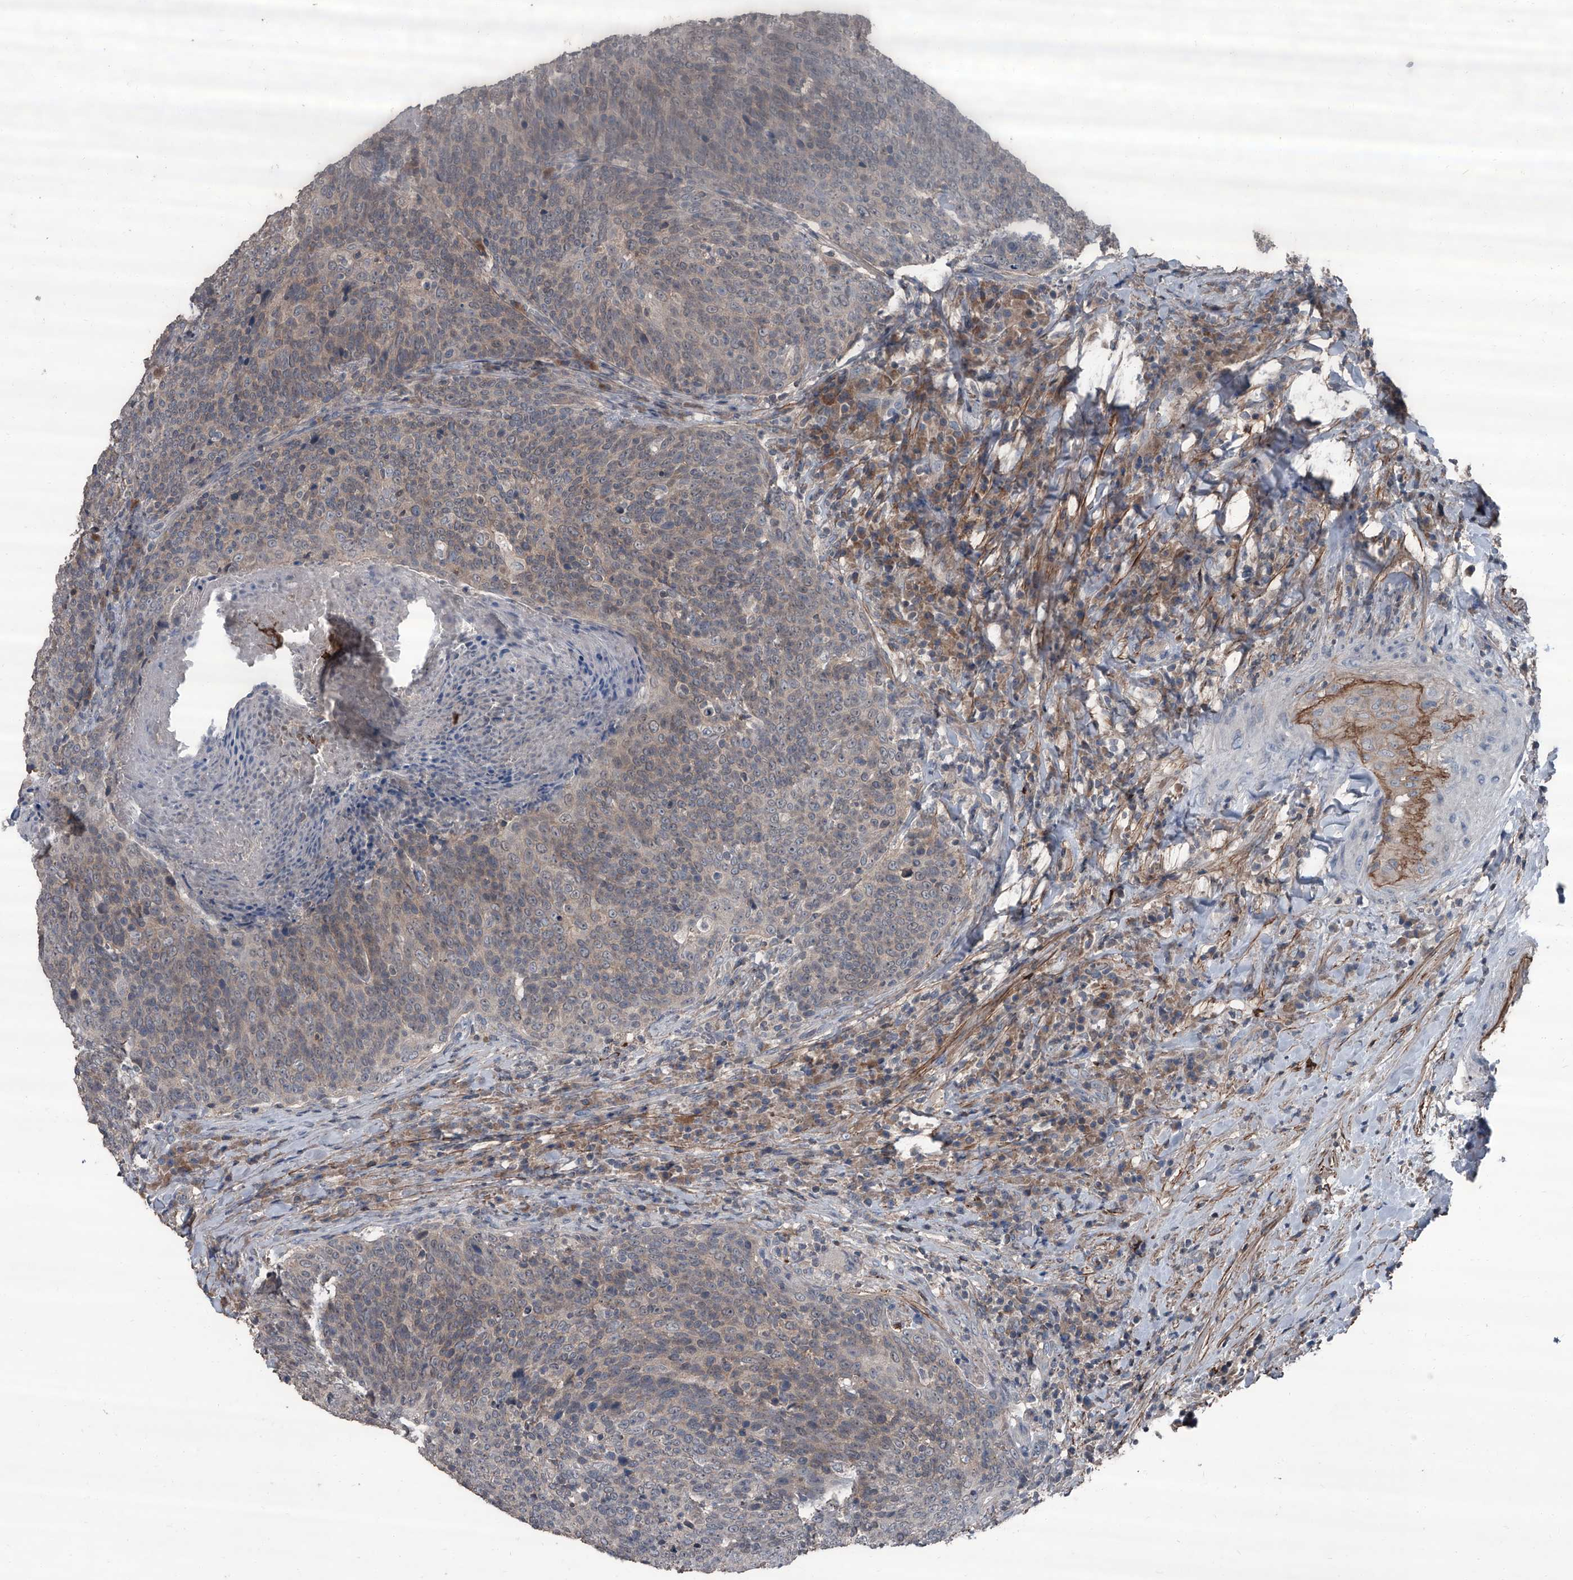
{"staining": {"intensity": "weak", "quantity": "25%-75%", "location": "cytoplasmic/membranous,nuclear"}, "tissue": "head and neck cancer", "cell_type": "Tumor cells", "image_type": "cancer", "snomed": [{"axis": "morphology", "description": "Squamous cell carcinoma, NOS"}, {"axis": "morphology", "description": "Squamous cell carcinoma, metastatic, NOS"}, {"axis": "topography", "description": "Lymph node"}, {"axis": "topography", "description": "Head-Neck"}], "caption": "IHC (DAB (3,3'-diaminobenzidine)) staining of head and neck cancer demonstrates weak cytoplasmic/membranous and nuclear protein expression in about 25%-75% of tumor cells. (DAB (3,3'-diaminobenzidine) IHC, brown staining for protein, blue staining for nuclei).", "gene": "OARD1", "patient": {"sex": "male", "age": 62}}